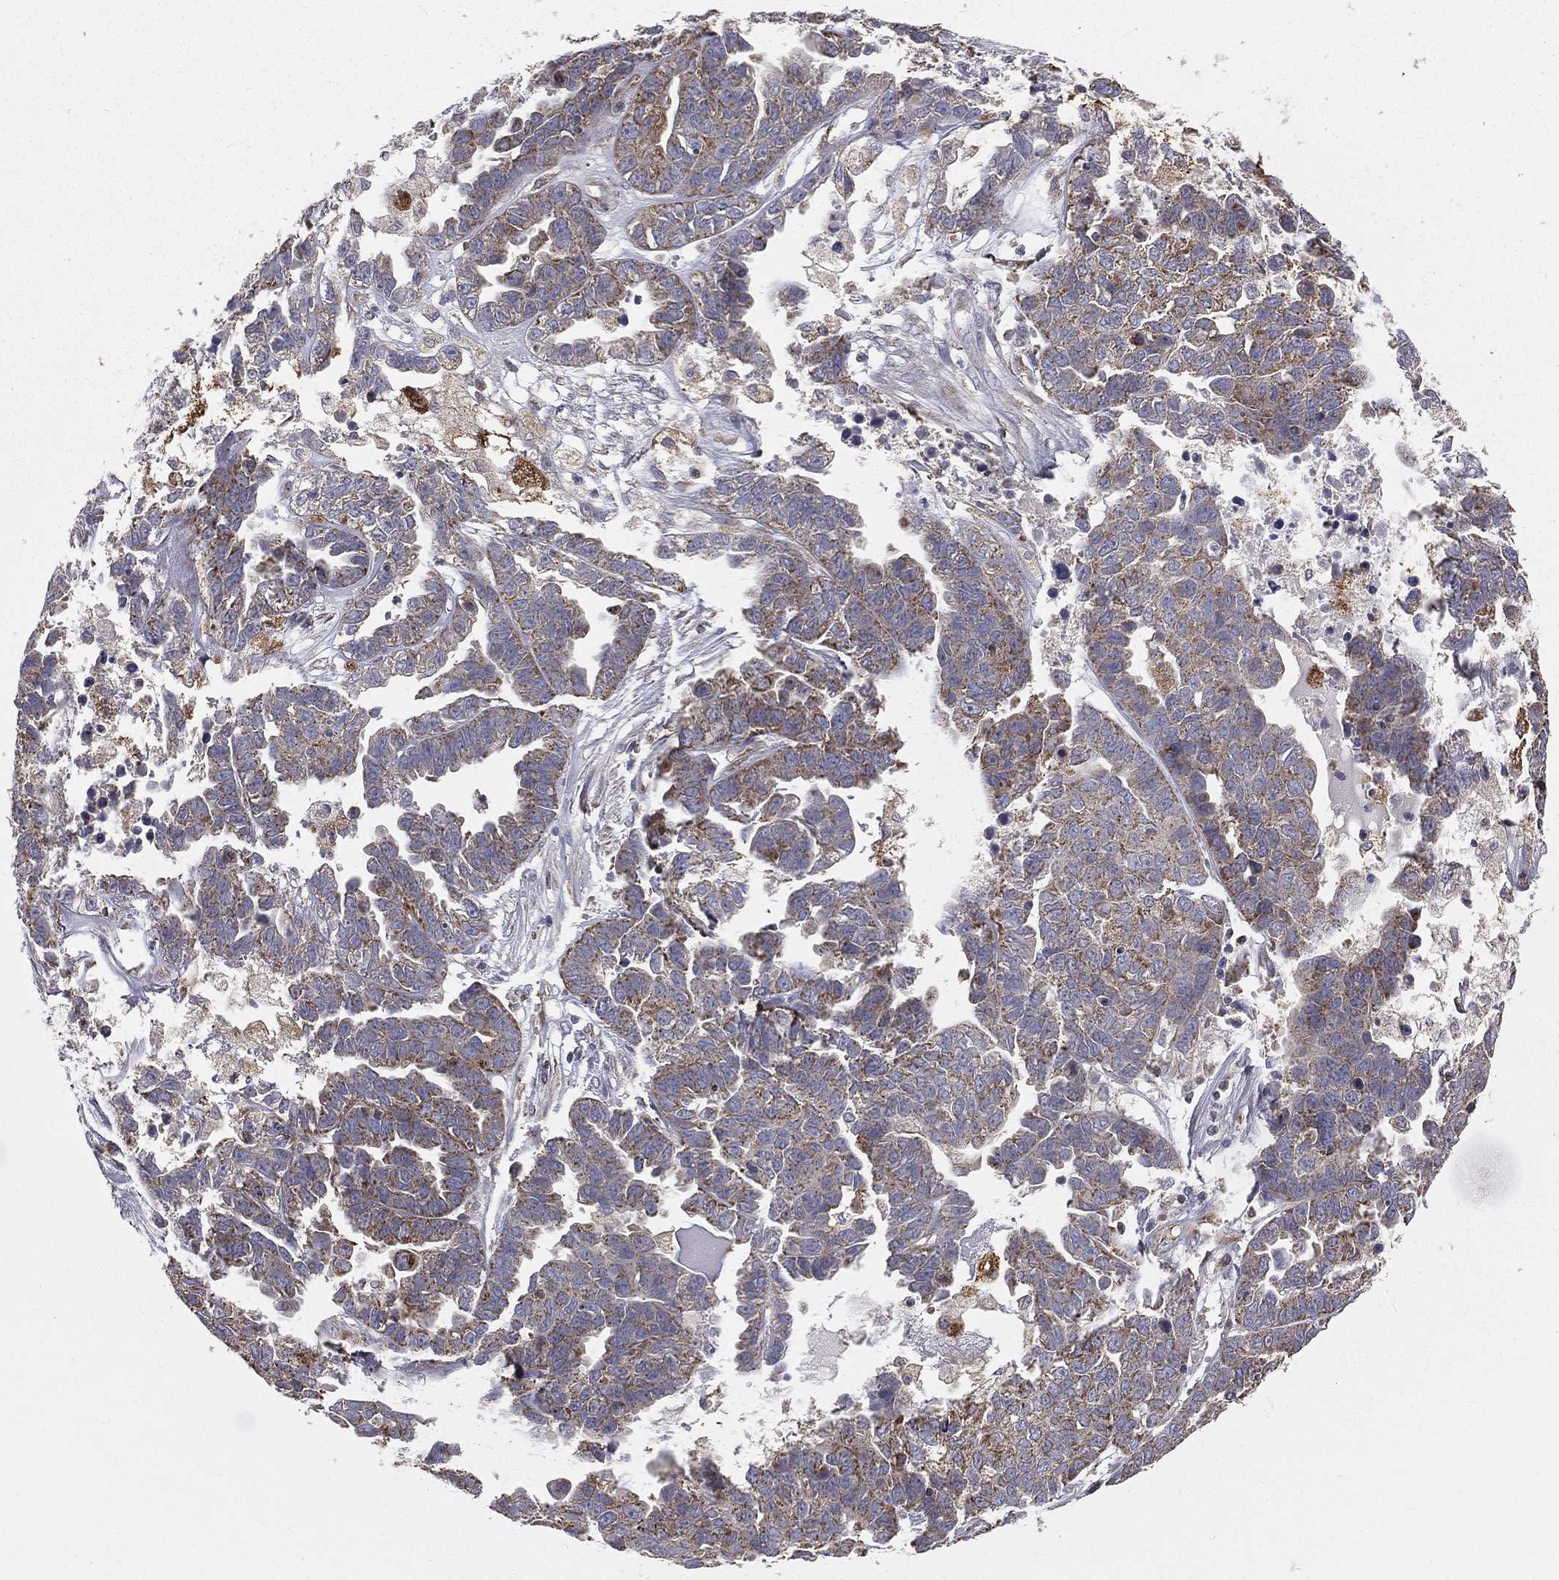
{"staining": {"intensity": "moderate", "quantity": "25%-75%", "location": "cytoplasmic/membranous"}, "tissue": "ovarian cancer", "cell_type": "Tumor cells", "image_type": "cancer", "snomed": [{"axis": "morphology", "description": "Cystadenocarcinoma, serous, NOS"}, {"axis": "topography", "description": "Ovary"}], "caption": "This histopathology image reveals immunohistochemistry staining of human ovarian serous cystadenocarcinoma, with medium moderate cytoplasmic/membranous expression in about 25%-75% of tumor cells.", "gene": "HADH", "patient": {"sex": "female", "age": 87}}